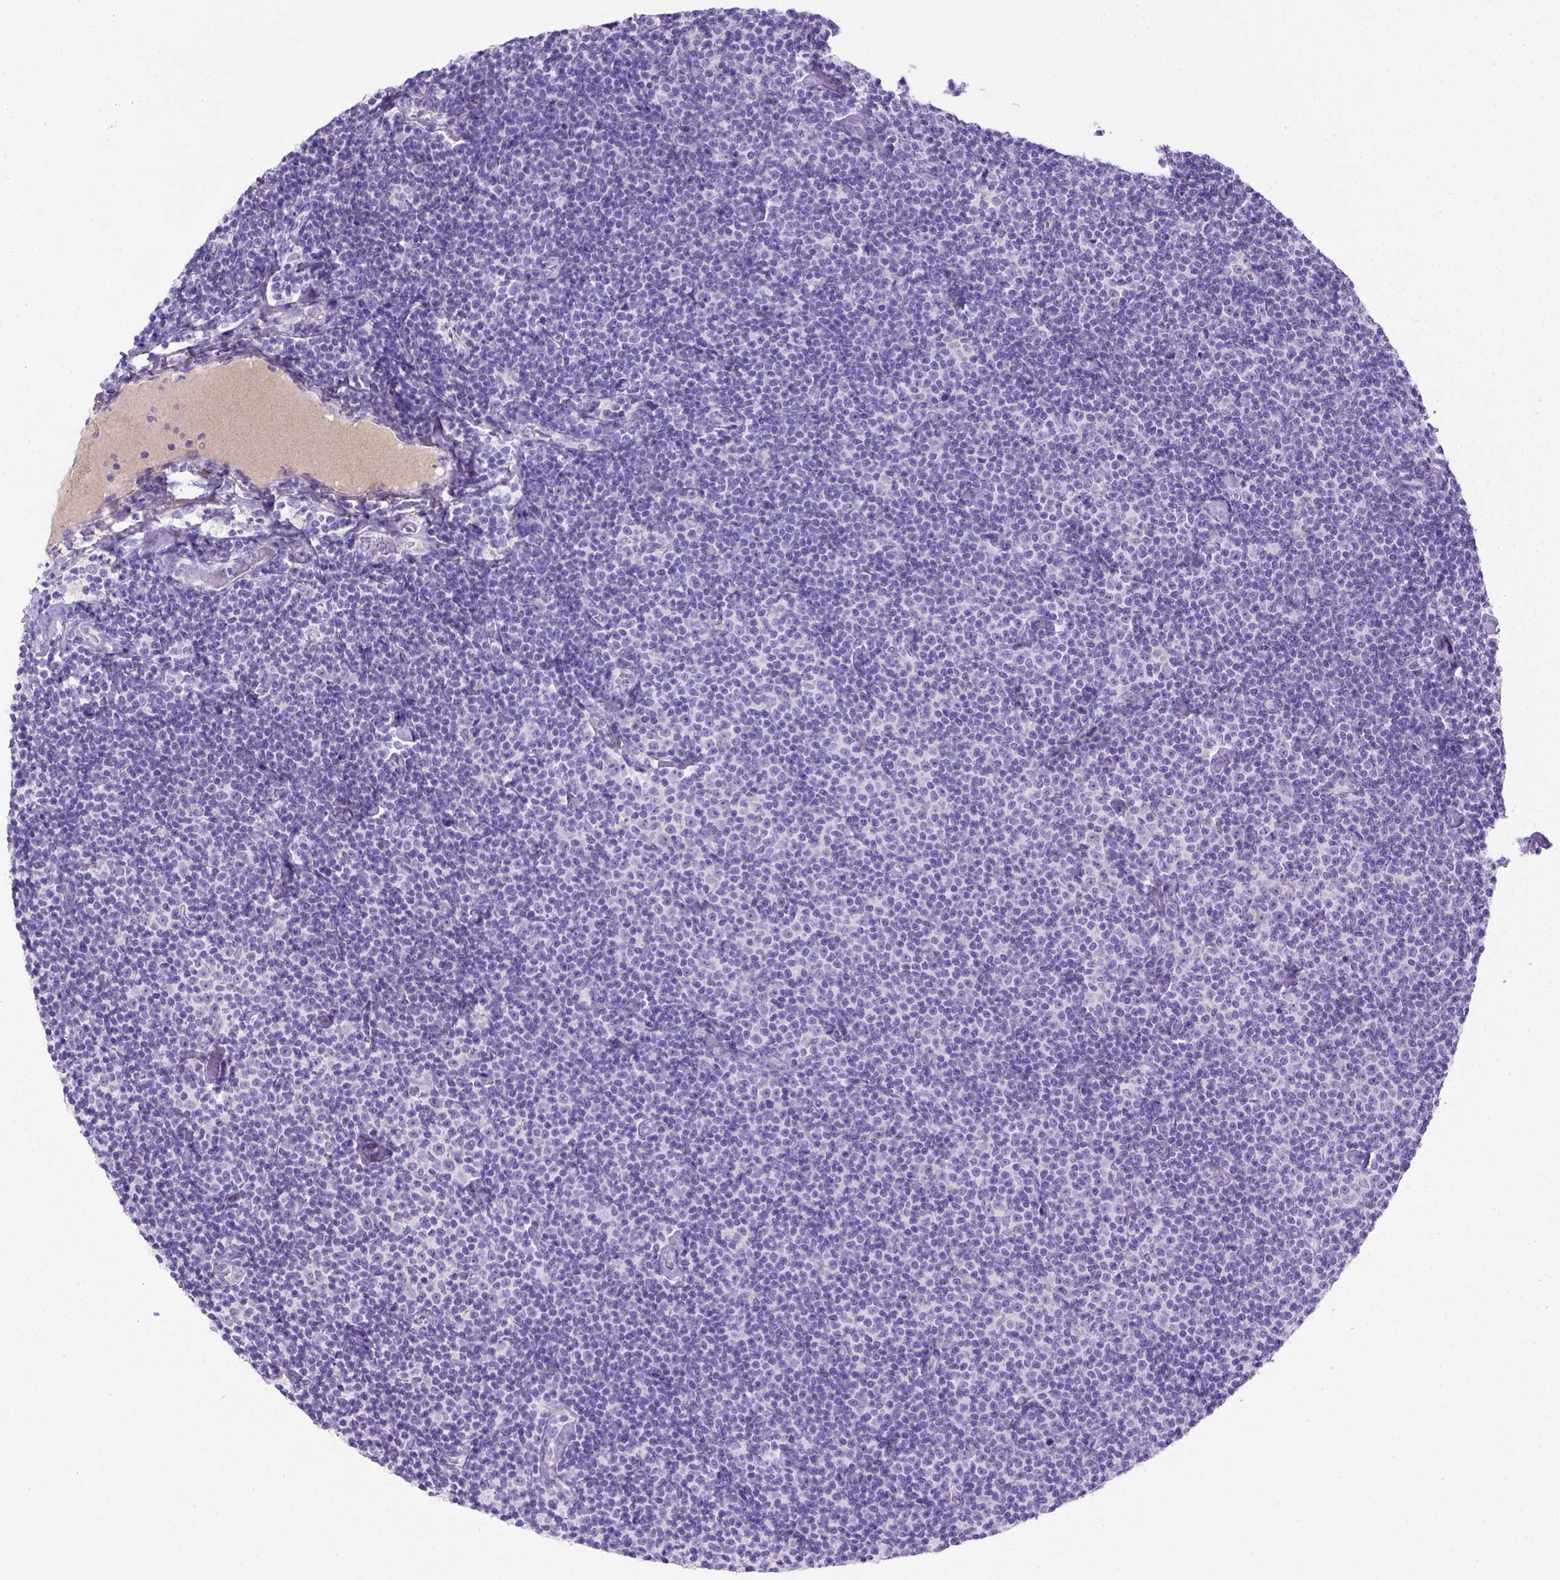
{"staining": {"intensity": "negative", "quantity": "none", "location": "none"}, "tissue": "lymphoma", "cell_type": "Tumor cells", "image_type": "cancer", "snomed": [{"axis": "morphology", "description": "Malignant lymphoma, non-Hodgkin's type, Low grade"}, {"axis": "topography", "description": "Lymph node"}], "caption": "A photomicrograph of human lymphoma is negative for staining in tumor cells.", "gene": "SIRPD", "patient": {"sex": "male", "age": 81}}